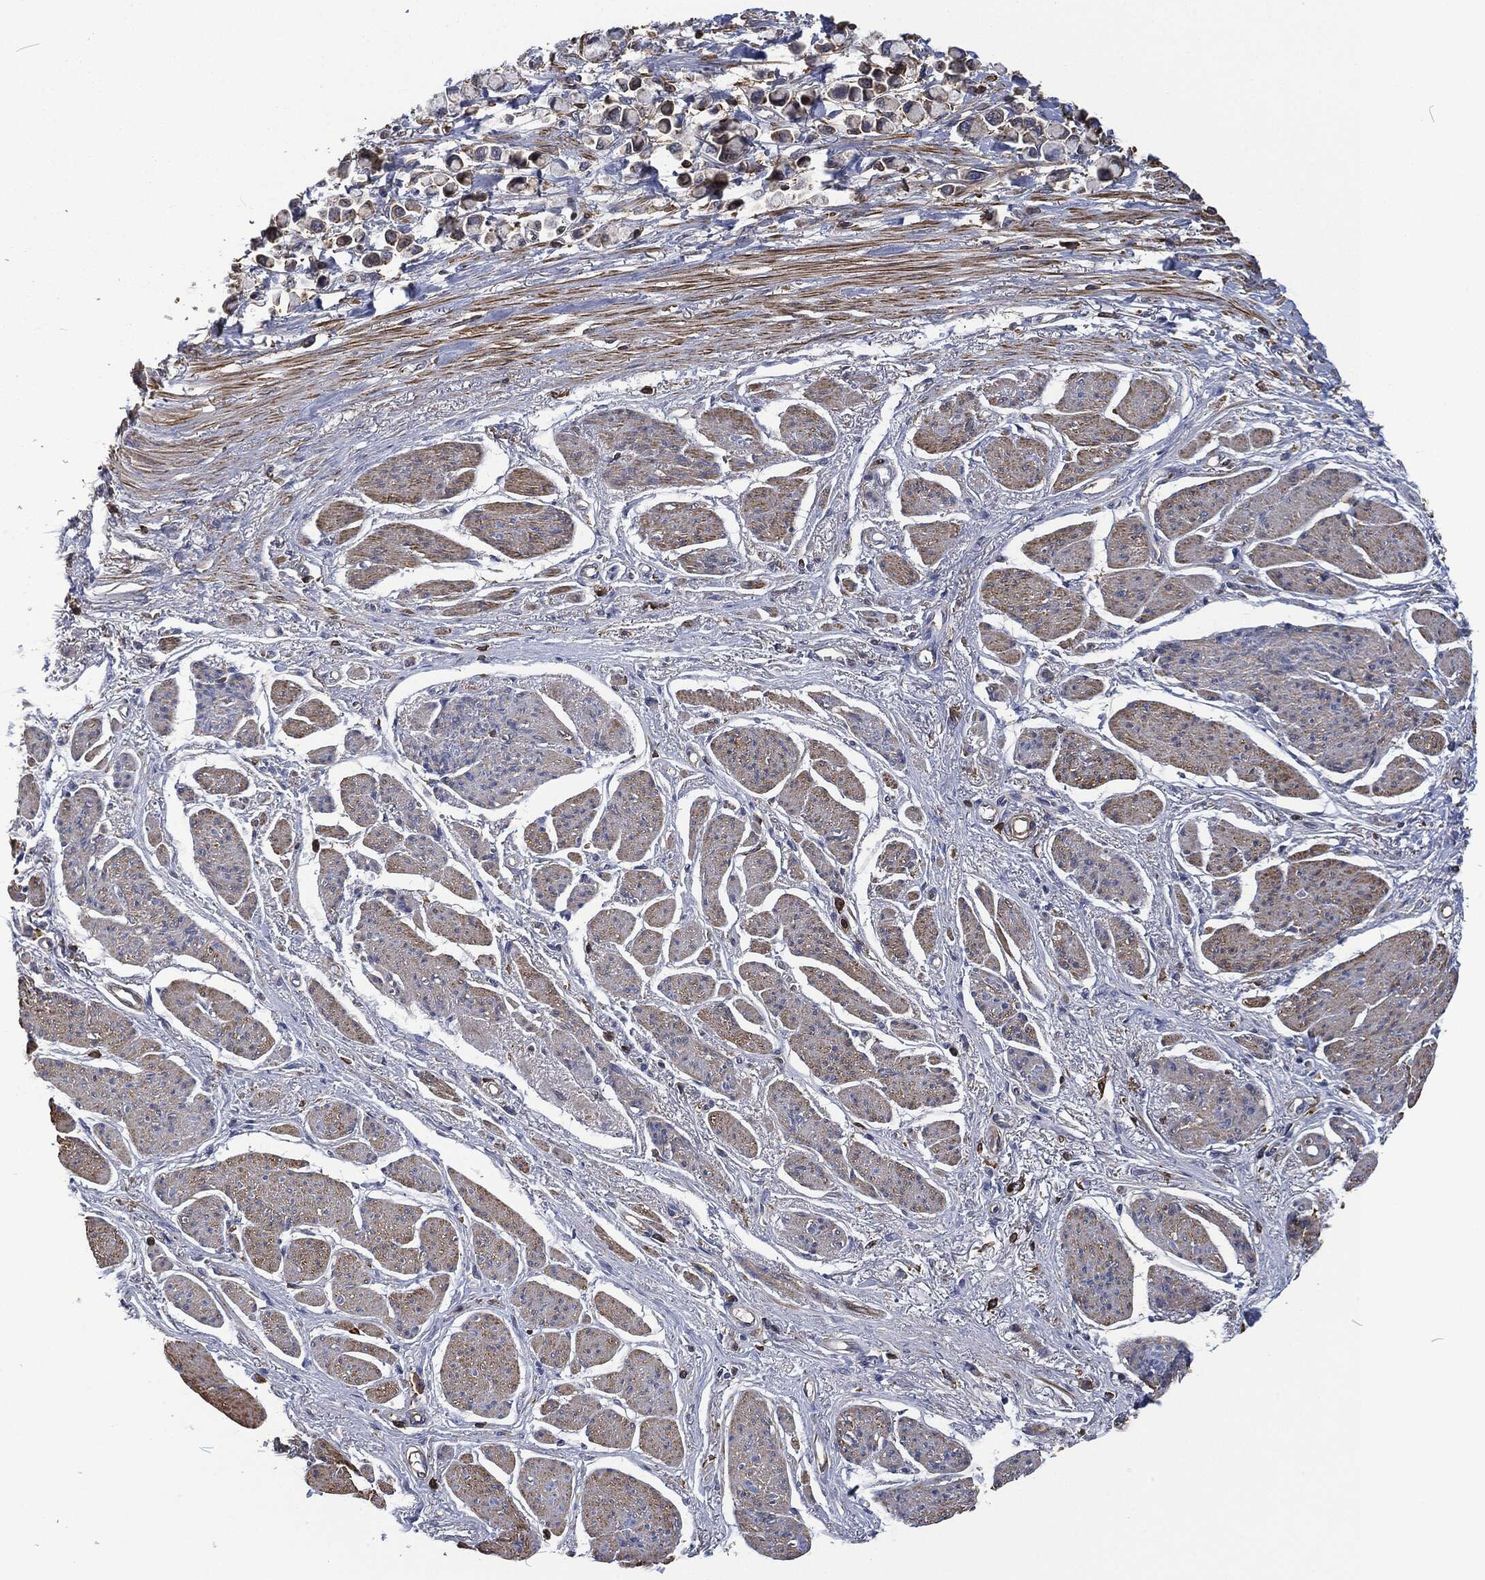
{"staining": {"intensity": "negative", "quantity": "none", "location": "none"}, "tissue": "stomach cancer", "cell_type": "Tumor cells", "image_type": "cancer", "snomed": [{"axis": "morphology", "description": "Adenocarcinoma, NOS"}, {"axis": "topography", "description": "Stomach"}], "caption": "The micrograph shows no staining of tumor cells in stomach adenocarcinoma.", "gene": "LGALS9", "patient": {"sex": "female", "age": 81}}